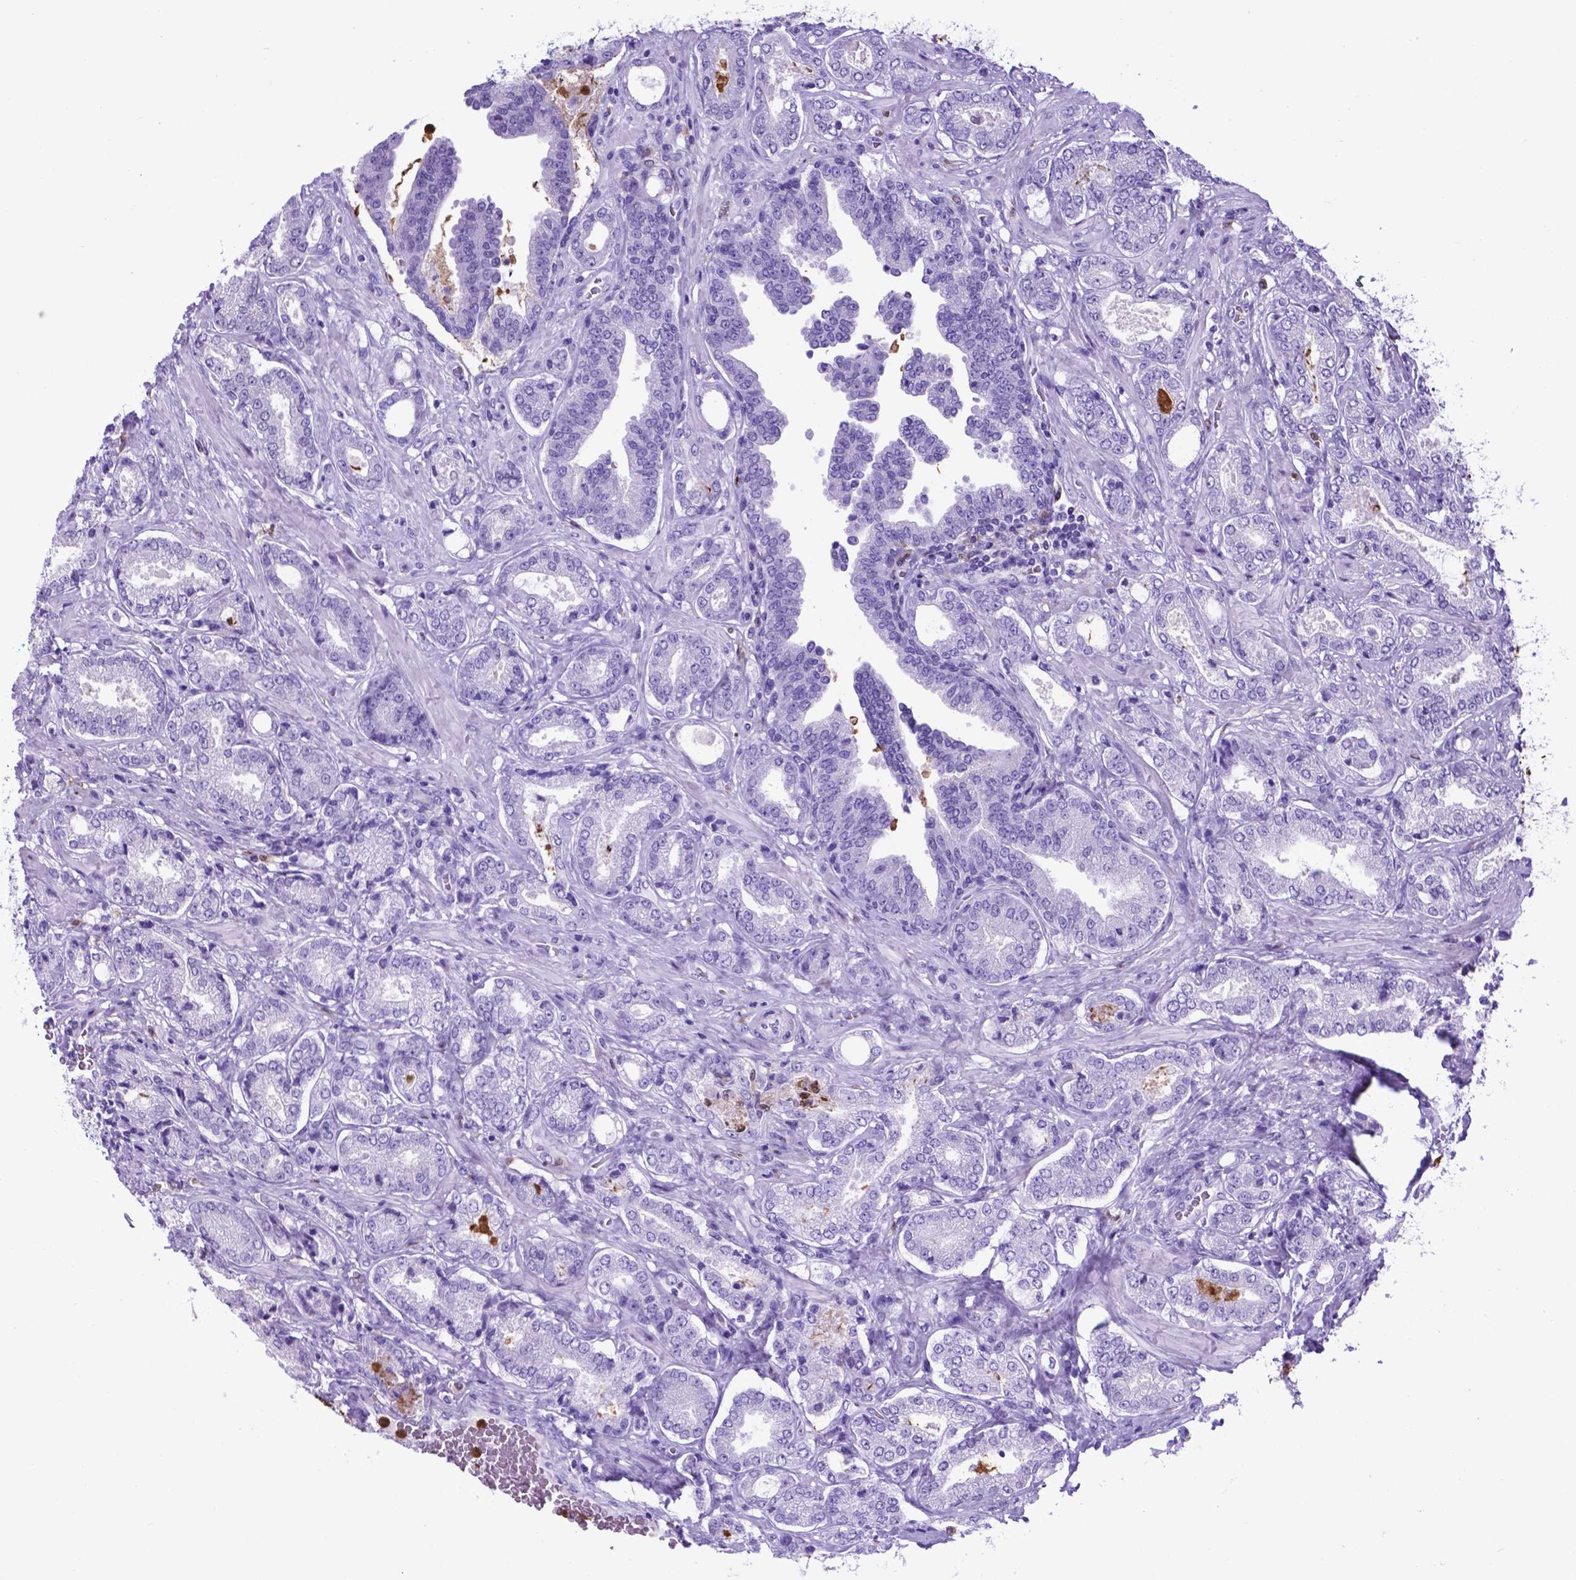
{"staining": {"intensity": "negative", "quantity": "none", "location": "none"}, "tissue": "prostate cancer", "cell_type": "Tumor cells", "image_type": "cancer", "snomed": [{"axis": "morphology", "description": "Adenocarcinoma, NOS"}, {"axis": "topography", "description": "Prostate"}], "caption": "Immunohistochemical staining of human prostate adenocarcinoma reveals no significant positivity in tumor cells.", "gene": "LZTR1", "patient": {"sex": "male", "age": 64}}